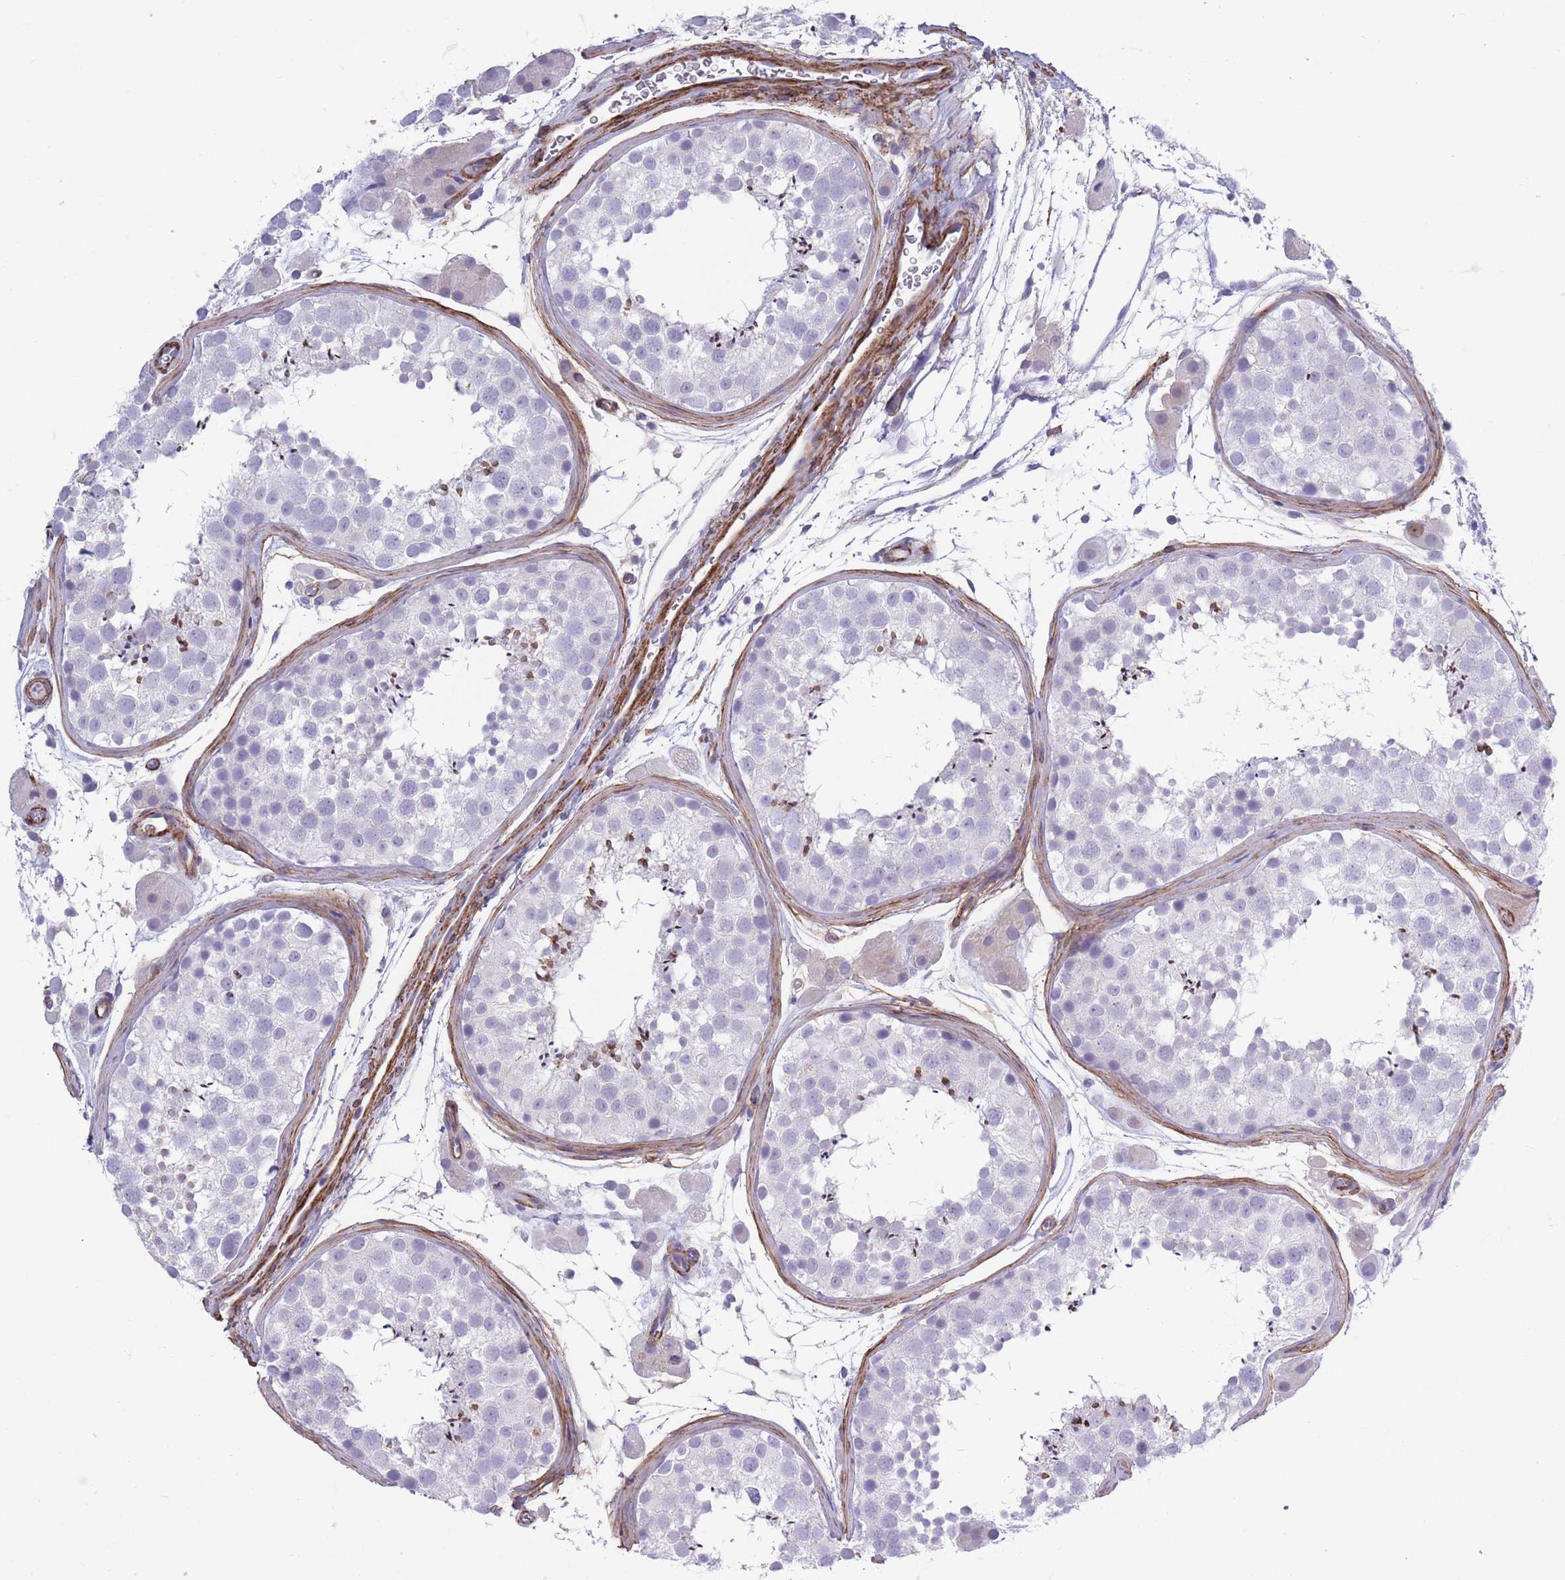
{"staining": {"intensity": "negative", "quantity": "none", "location": "none"}, "tissue": "testis", "cell_type": "Cells in seminiferous ducts", "image_type": "normal", "snomed": [{"axis": "morphology", "description": "Normal tissue, NOS"}, {"axis": "topography", "description": "Testis"}], "caption": "Immunohistochemistry (IHC) photomicrograph of unremarkable testis: human testis stained with DAB (3,3'-diaminobenzidine) displays no significant protein positivity in cells in seminiferous ducts. (Stains: DAB immunohistochemistry (IHC) with hematoxylin counter stain, Microscopy: brightfield microscopy at high magnification).", "gene": "DPYD", "patient": {"sex": "male", "age": 41}}